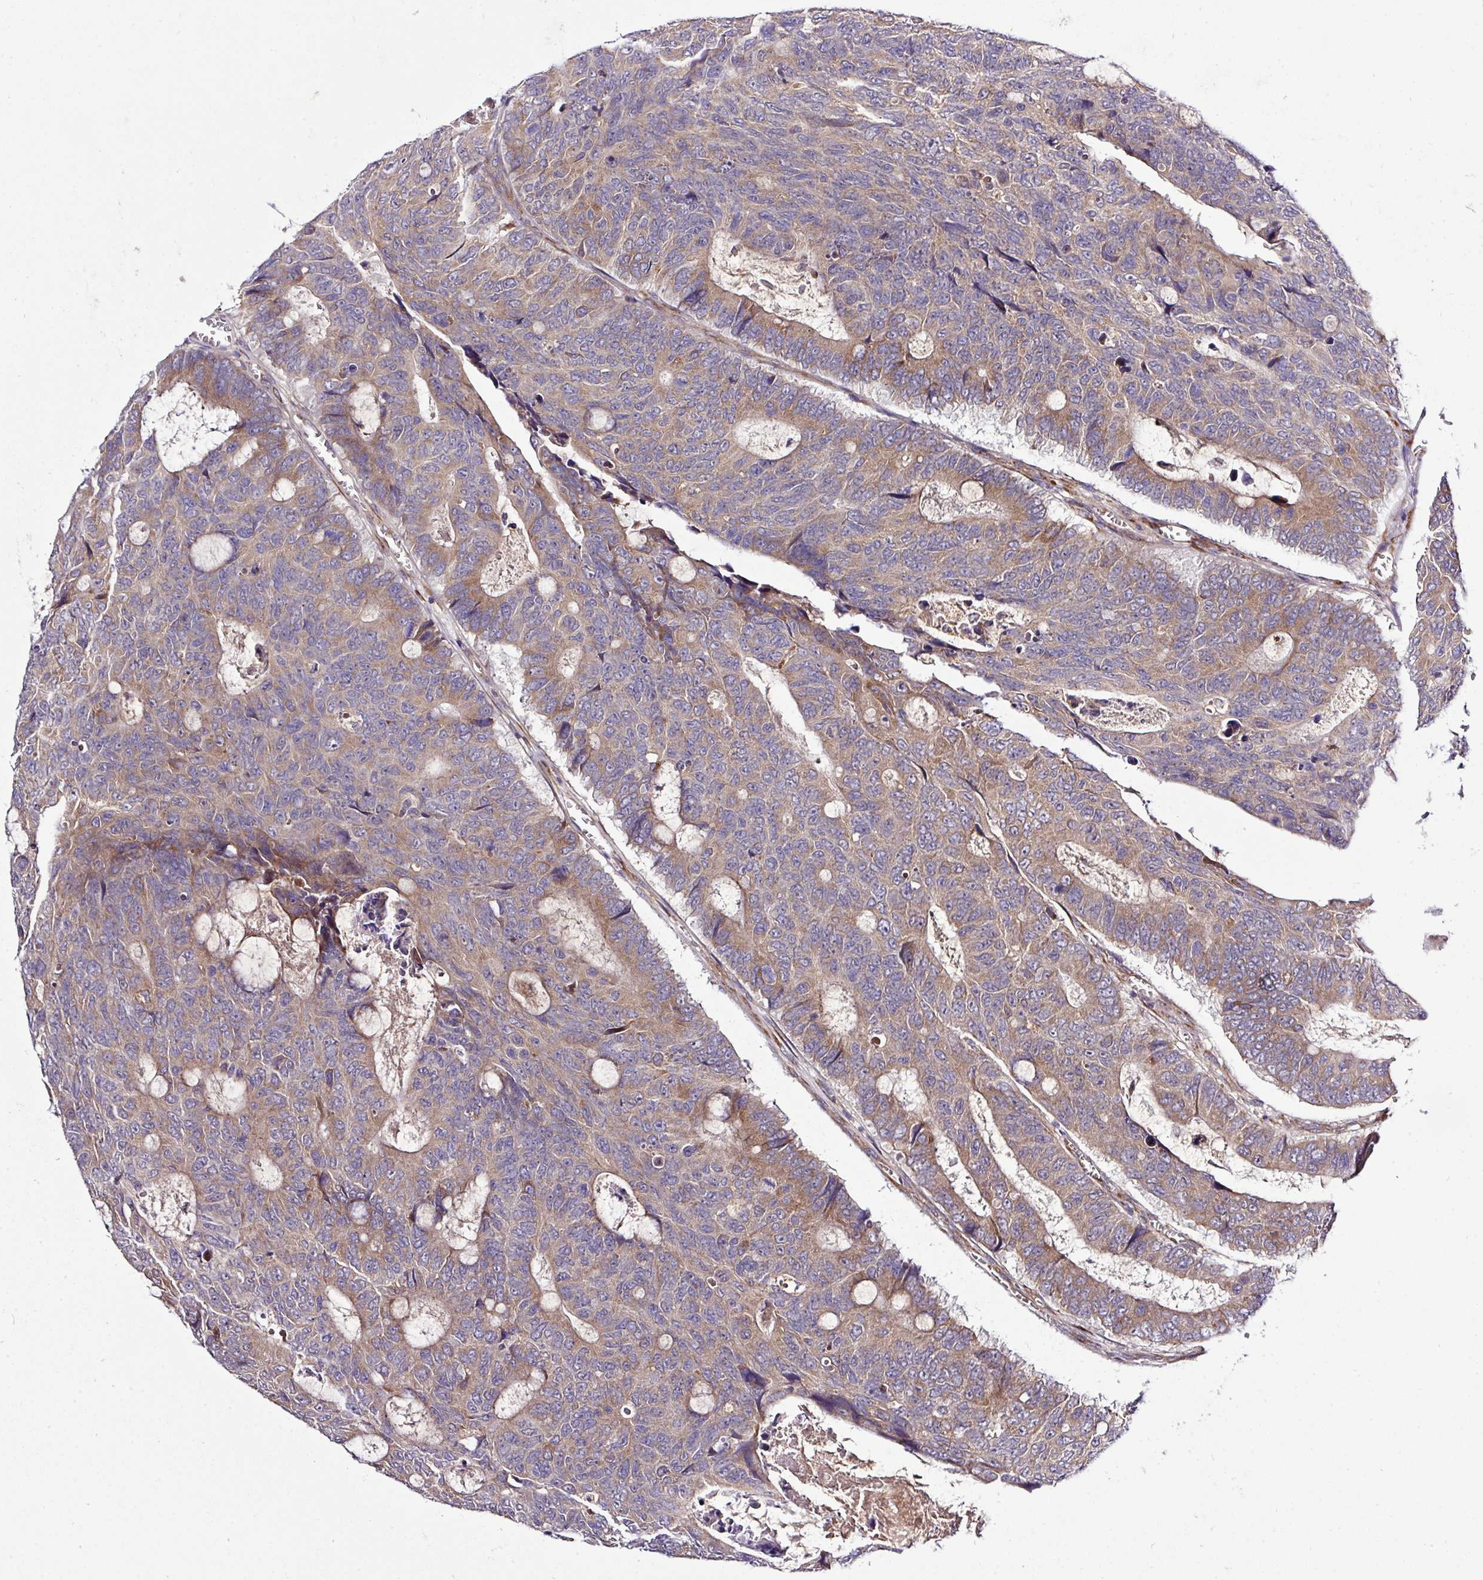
{"staining": {"intensity": "moderate", "quantity": ">75%", "location": "cytoplasmic/membranous"}, "tissue": "colorectal cancer", "cell_type": "Tumor cells", "image_type": "cancer", "snomed": [{"axis": "morphology", "description": "Adenocarcinoma, NOS"}, {"axis": "topography", "description": "Colon"}], "caption": "Immunohistochemistry histopathology image of human colorectal cancer (adenocarcinoma) stained for a protein (brown), which demonstrates medium levels of moderate cytoplasmic/membranous staining in about >75% of tumor cells.", "gene": "TM2D2", "patient": {"sex": "male", "age": 87}}